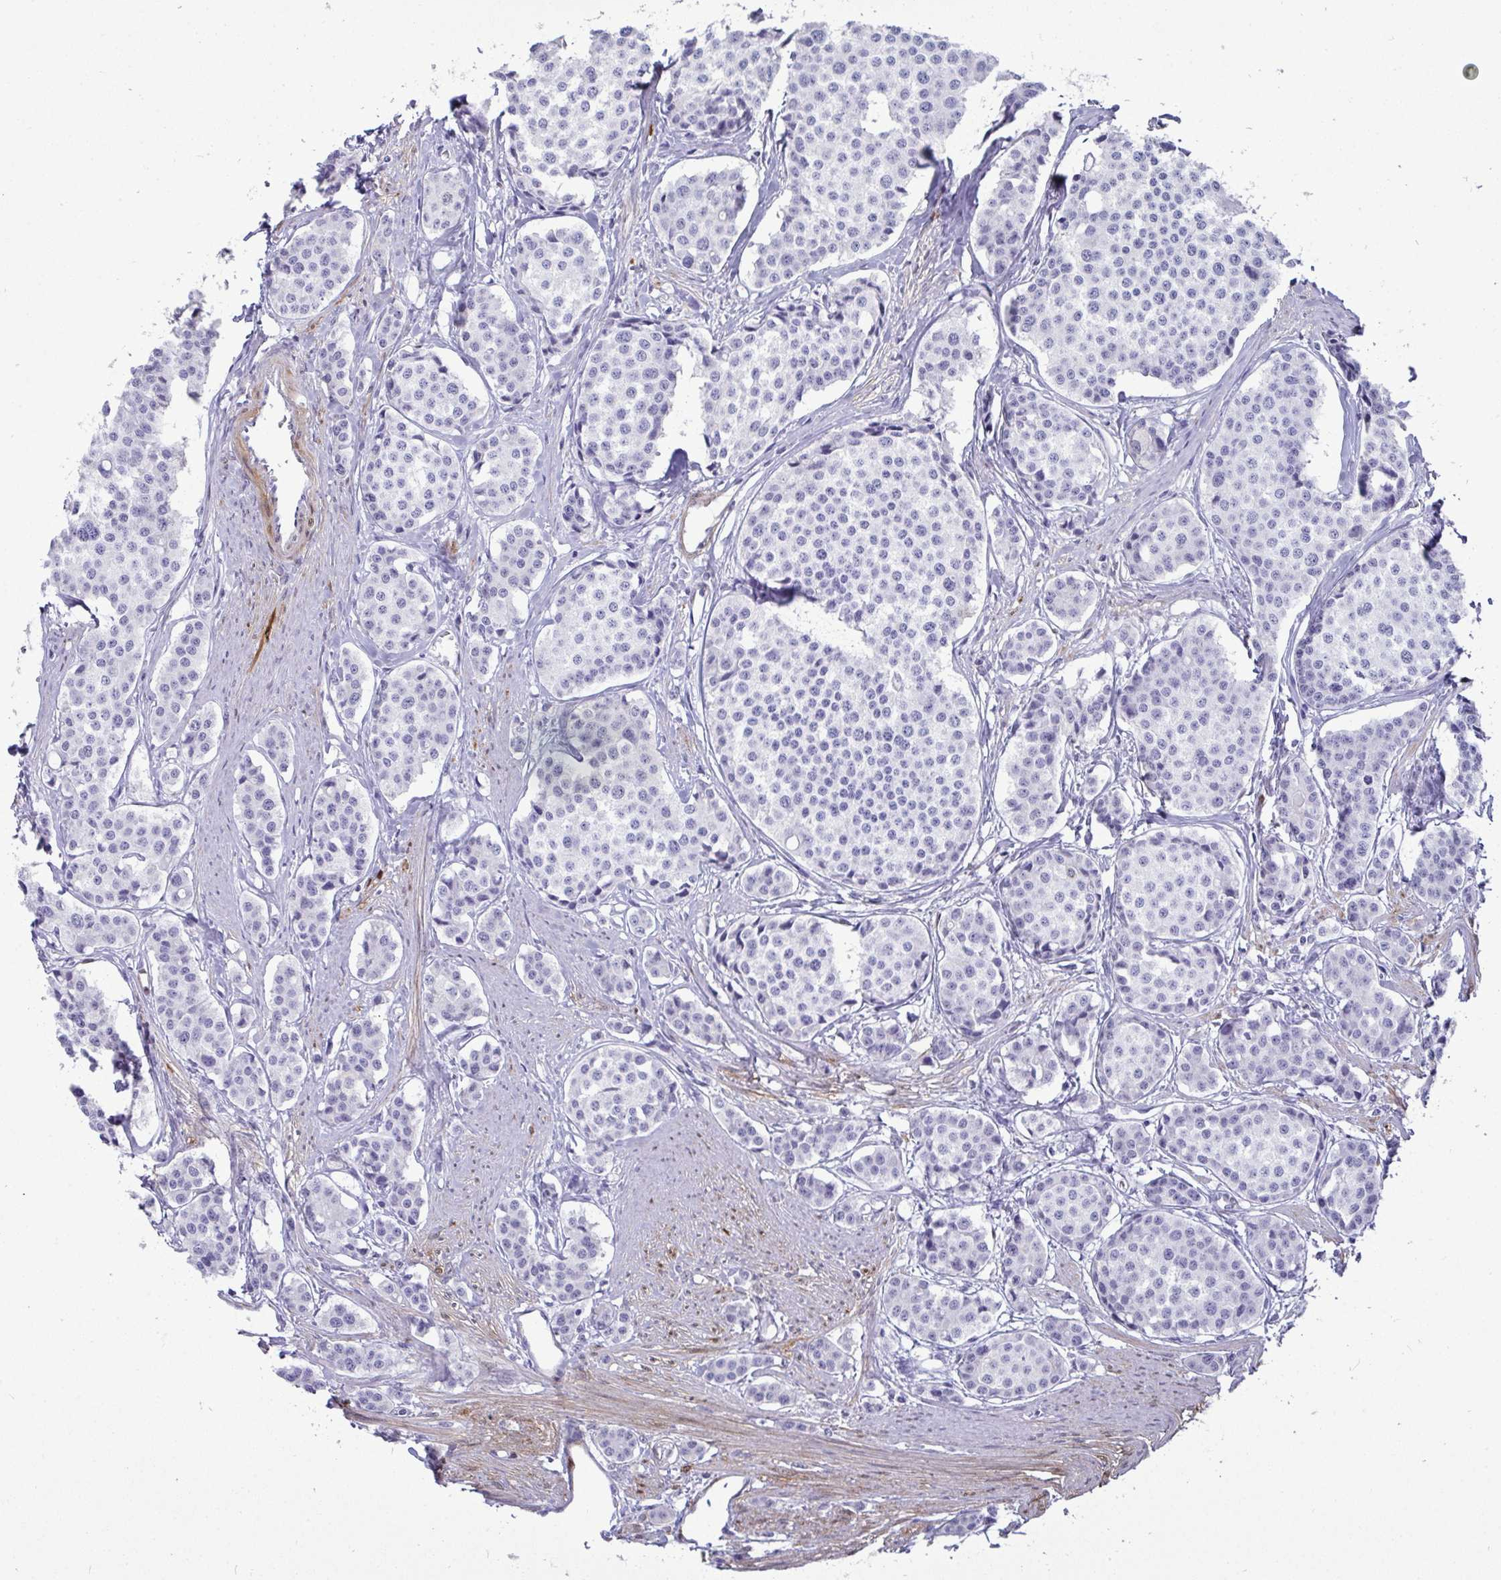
{"staining": {"intensity": "negative", "quantity": "none", "location": "none"}, "tissue": "carcinoid", "cell_type": "Tumor cells", "image_type": "cancer", "snomed": [{"axis": "morphology", "description": "Carcinoid, malignant, NOS"}, {"axis": "topography", "description": "Small intestine"}], "caption": "High power microscopy photomicrograph of an IHC micrograph of carcinoid, revealing no significant positivity in tumor cells.", "gene": "HSPB6", "patient": {"sex": "male", "age": 60}}